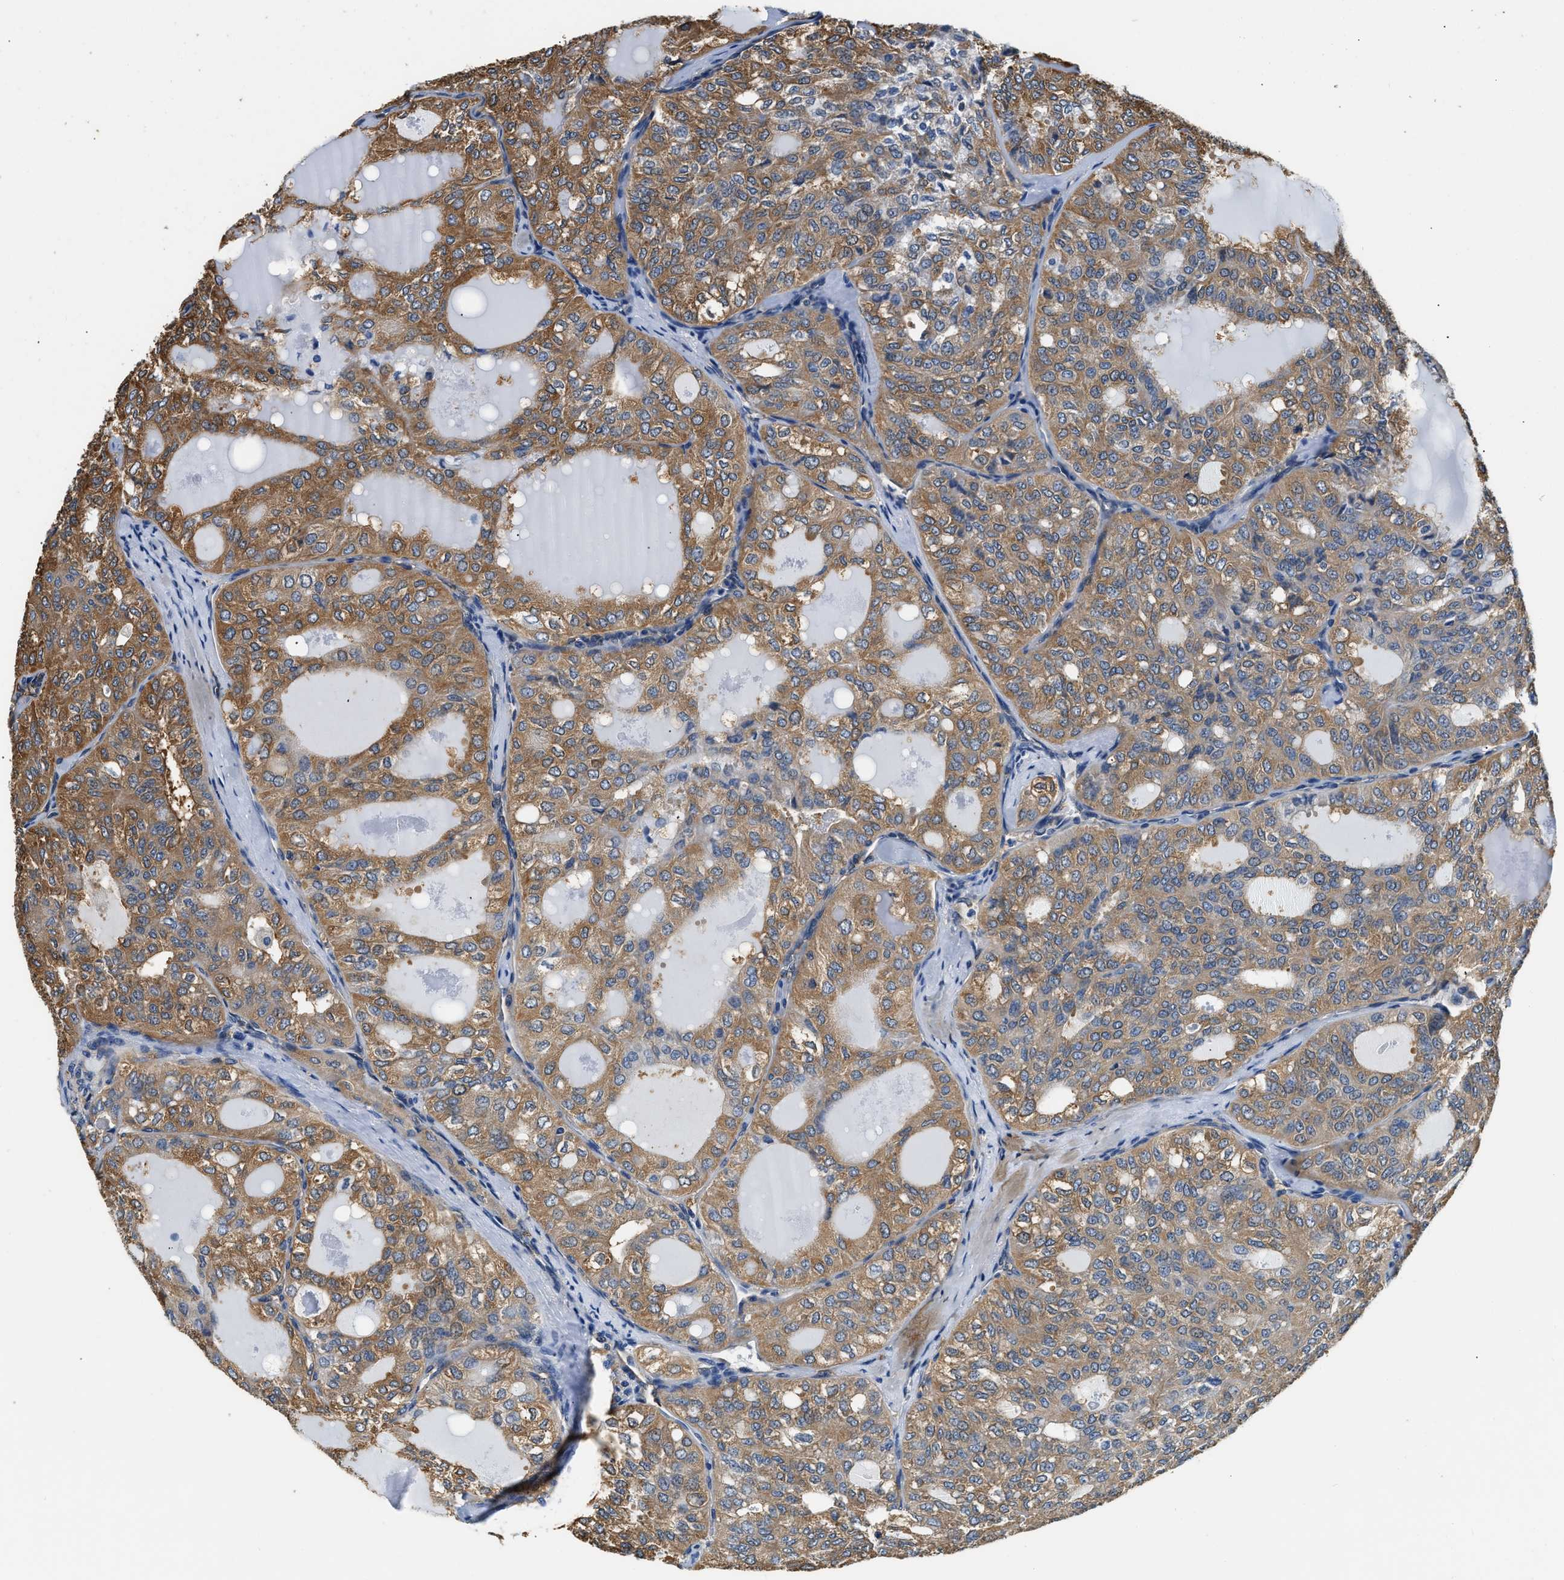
{"staining": {"intensity": "strong", "quantity": ">75%", "location": "cytoplasmic/membranous"}, "tissue": "thyroid cancer", "cell_type": "Tumor cells", "image_type": "cancer", "snomed": [{"axis": "morphology", "description": "Follicular adenoma carcinoma, NOS"}, {"axis": "topography", "description": "Thyroid gland"}], "caption": "Brown immunohistochemical staining in thyroid follicular adenoma carcinoma reveals strong cytoplasmic/membranous positivity in about >75% of tumor cells. The staining was performed using DAB (3,3'-diaminobenzidine) to visualize the protein expression in brown, while the nuclei were stained in blue with hematoxylin (Magnification: 20x).", "gene": "PPP2R1B", "patient": {"sex": "male", "age": 75}}